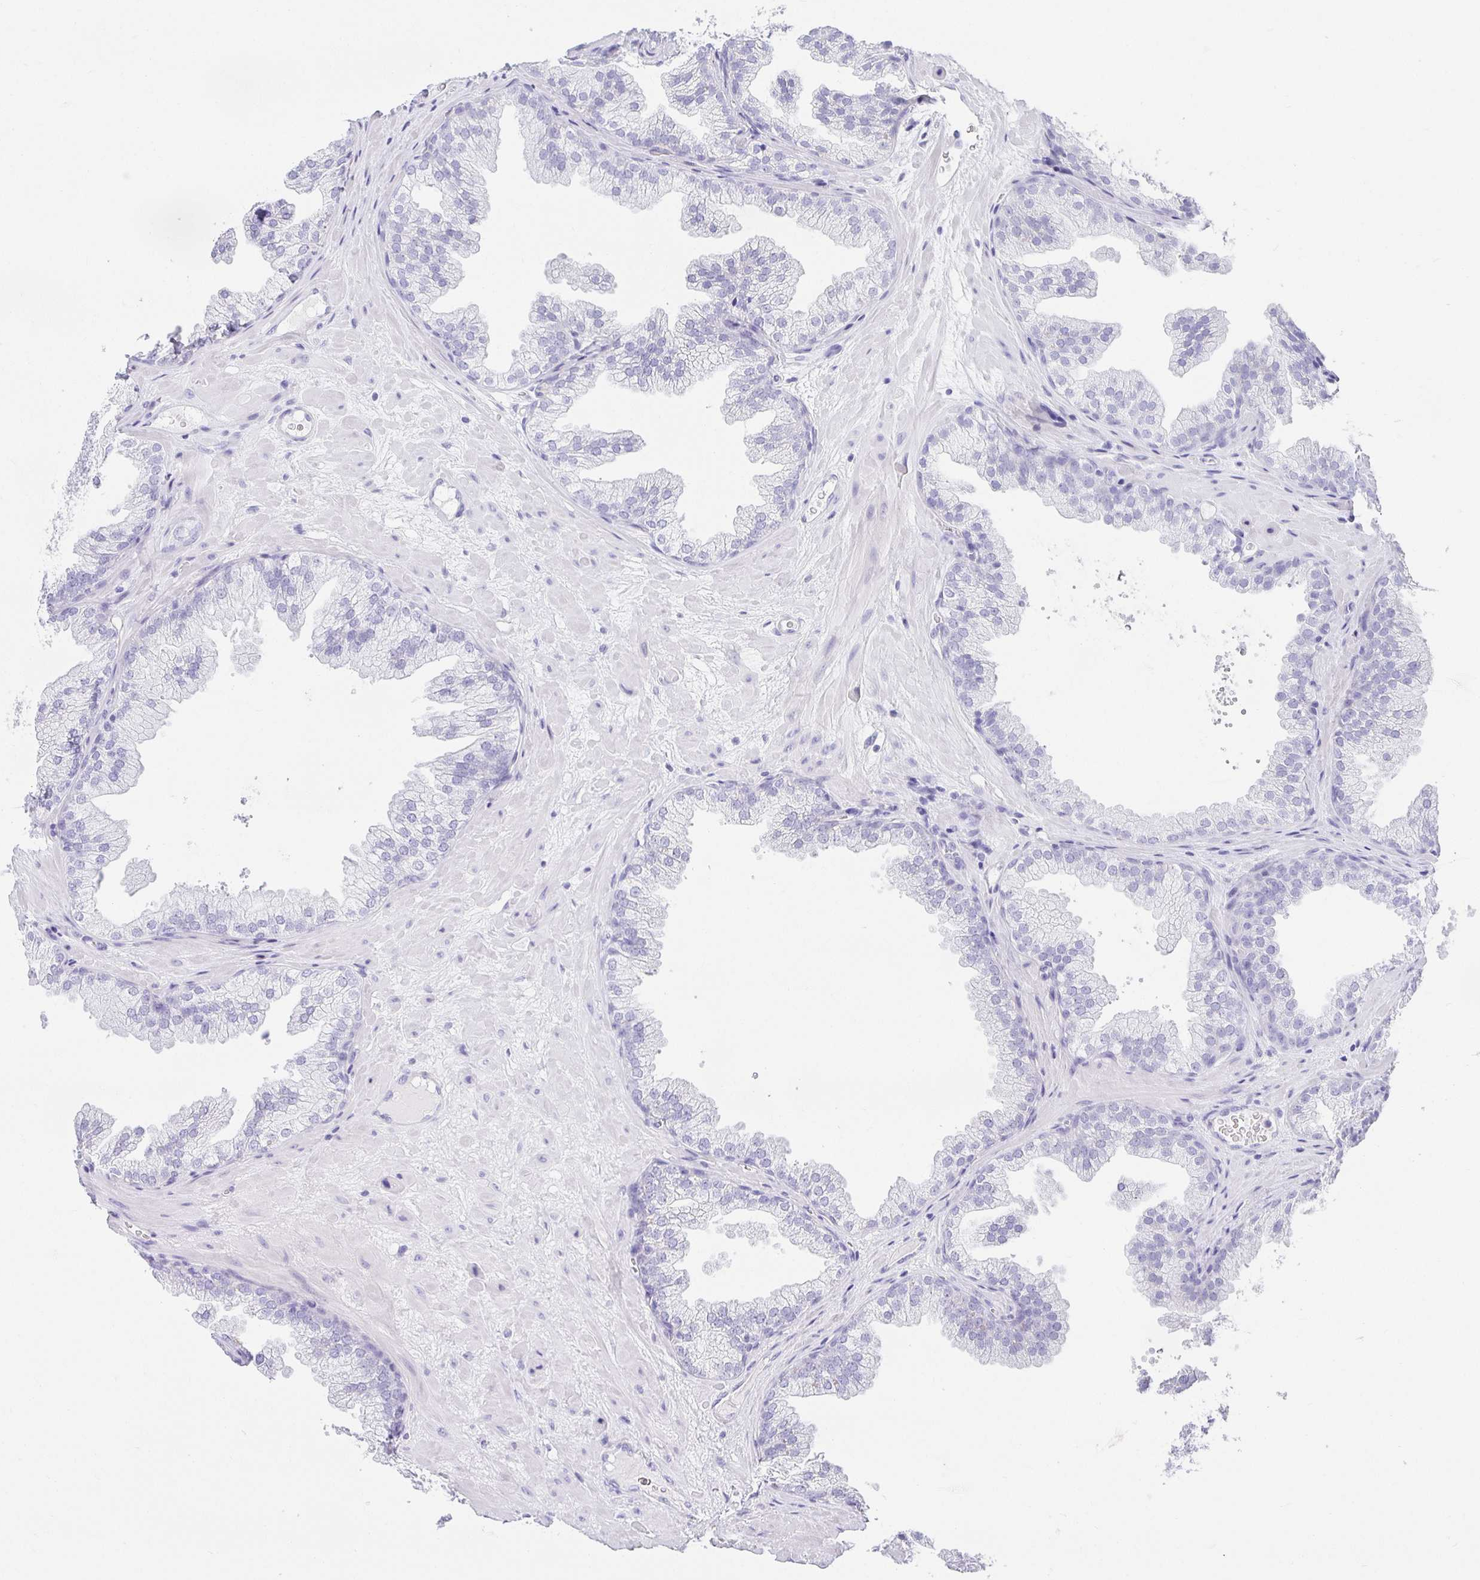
{"staining": {"intensity": "negative", "quantity": "none", "location": "none"}, "tissue": "prostate", "cell_type": "Glandular cells", "image_type": "normal", "snomed": [{"axis": "morphology", "description": "Normal tissue, NOS"}, {"axis": "topography", "description": "Prostate"}], "caption": "The micrograph exhibits no significant expression in glandular cells of prostate.", "gene": "CHAT", "patient": {"sex": "male", "age": 37}}